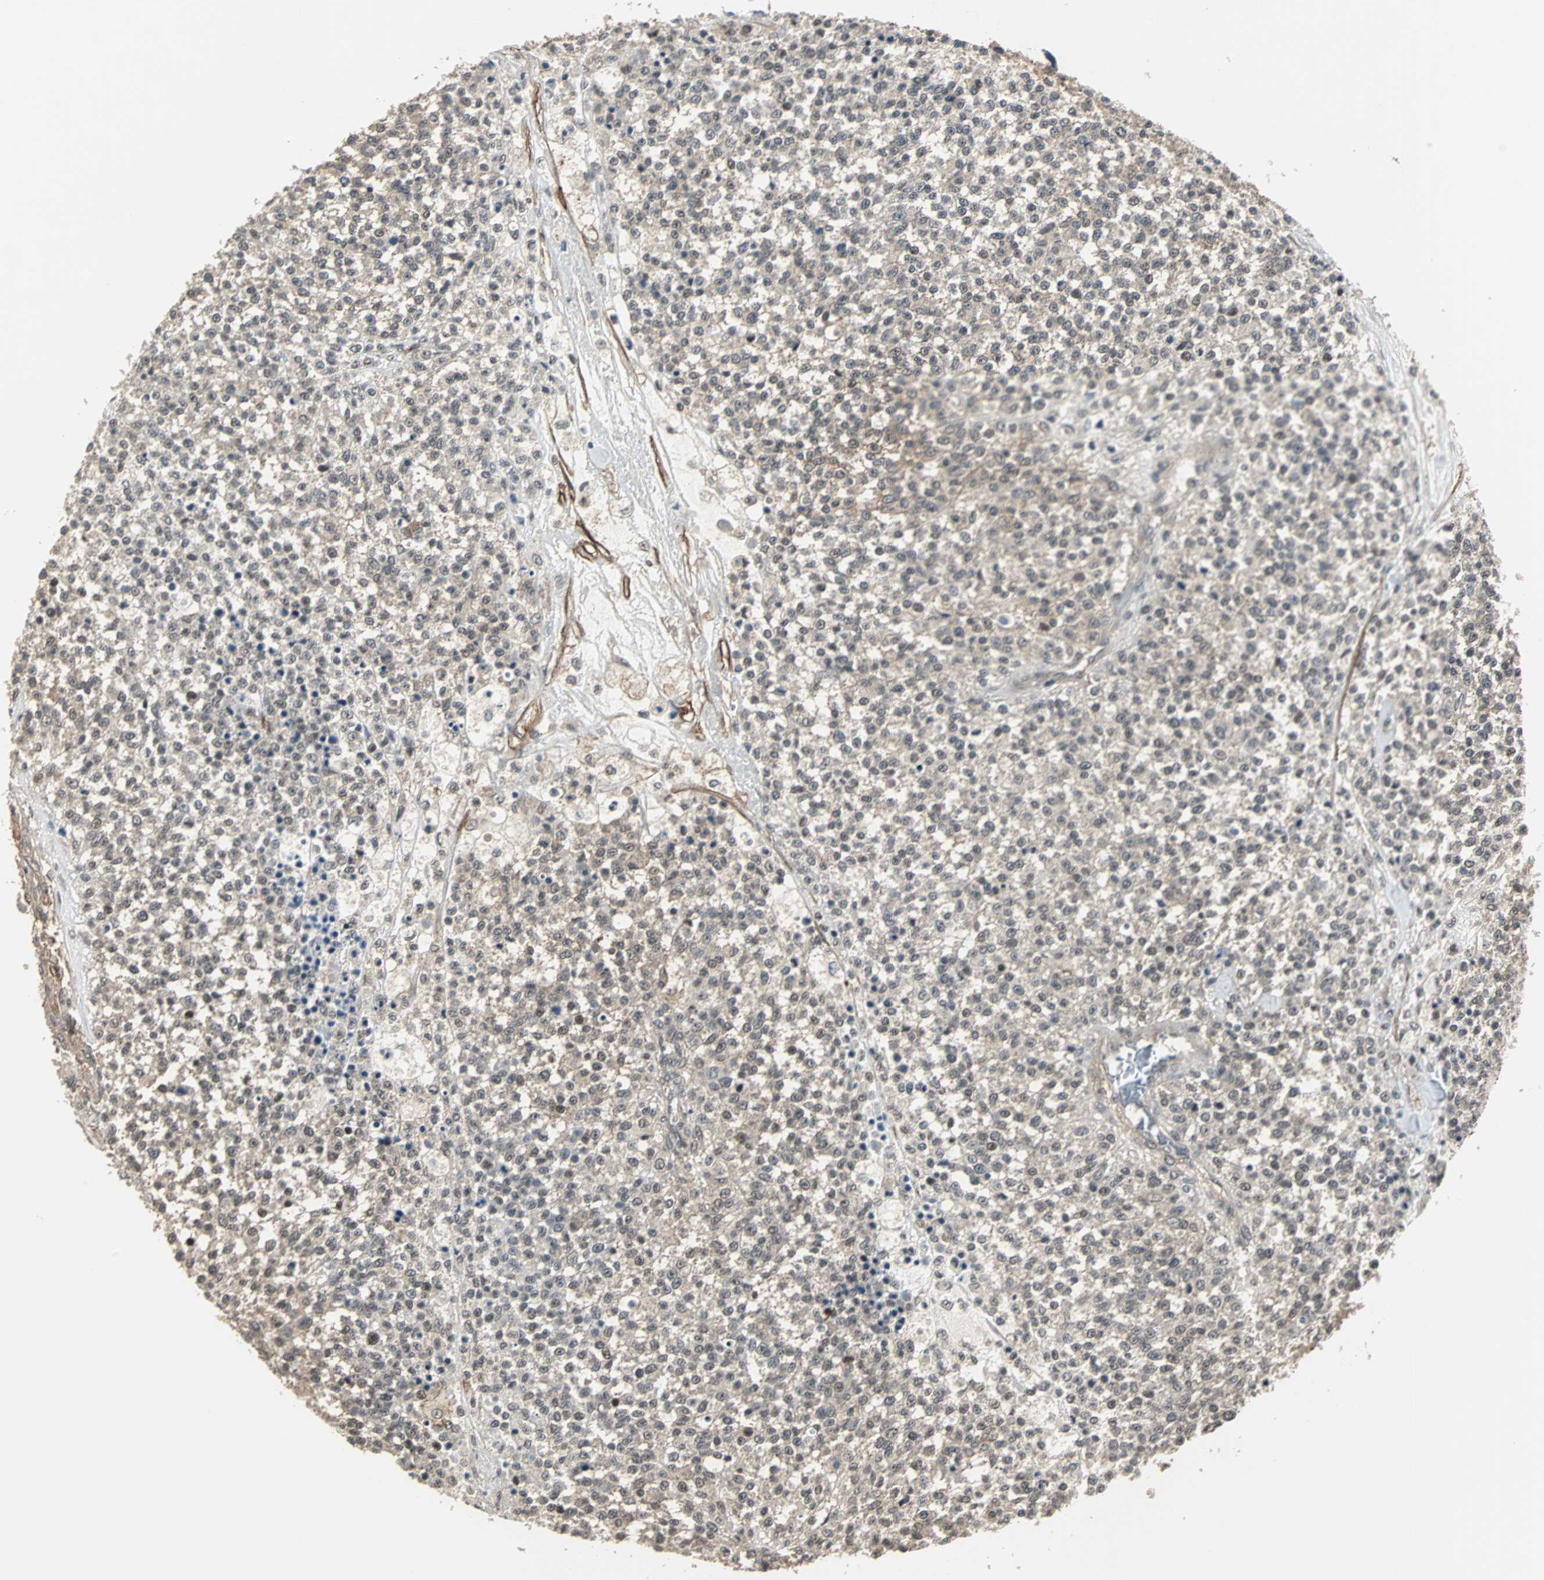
{"staining": {"intensity": "weak", "quantity": "25%-75%", "location": "cytoplasmic/membranous"}, "tissue": "testis cancer", "cell_type": "Tumor cells", "image_type": "cancer", "snomed": [{"axis": "morphology", "description": "Seminoma, NOS"}, {"axis": "topography", "description": "Testis"}], "caption": "Tumor cells exhibit weak cytoplasmic/membranous expression in approximately 25%-75% of cells in testis cancer.", "gene": "MKX", "patient": {"sex": "male", "age": 59}}